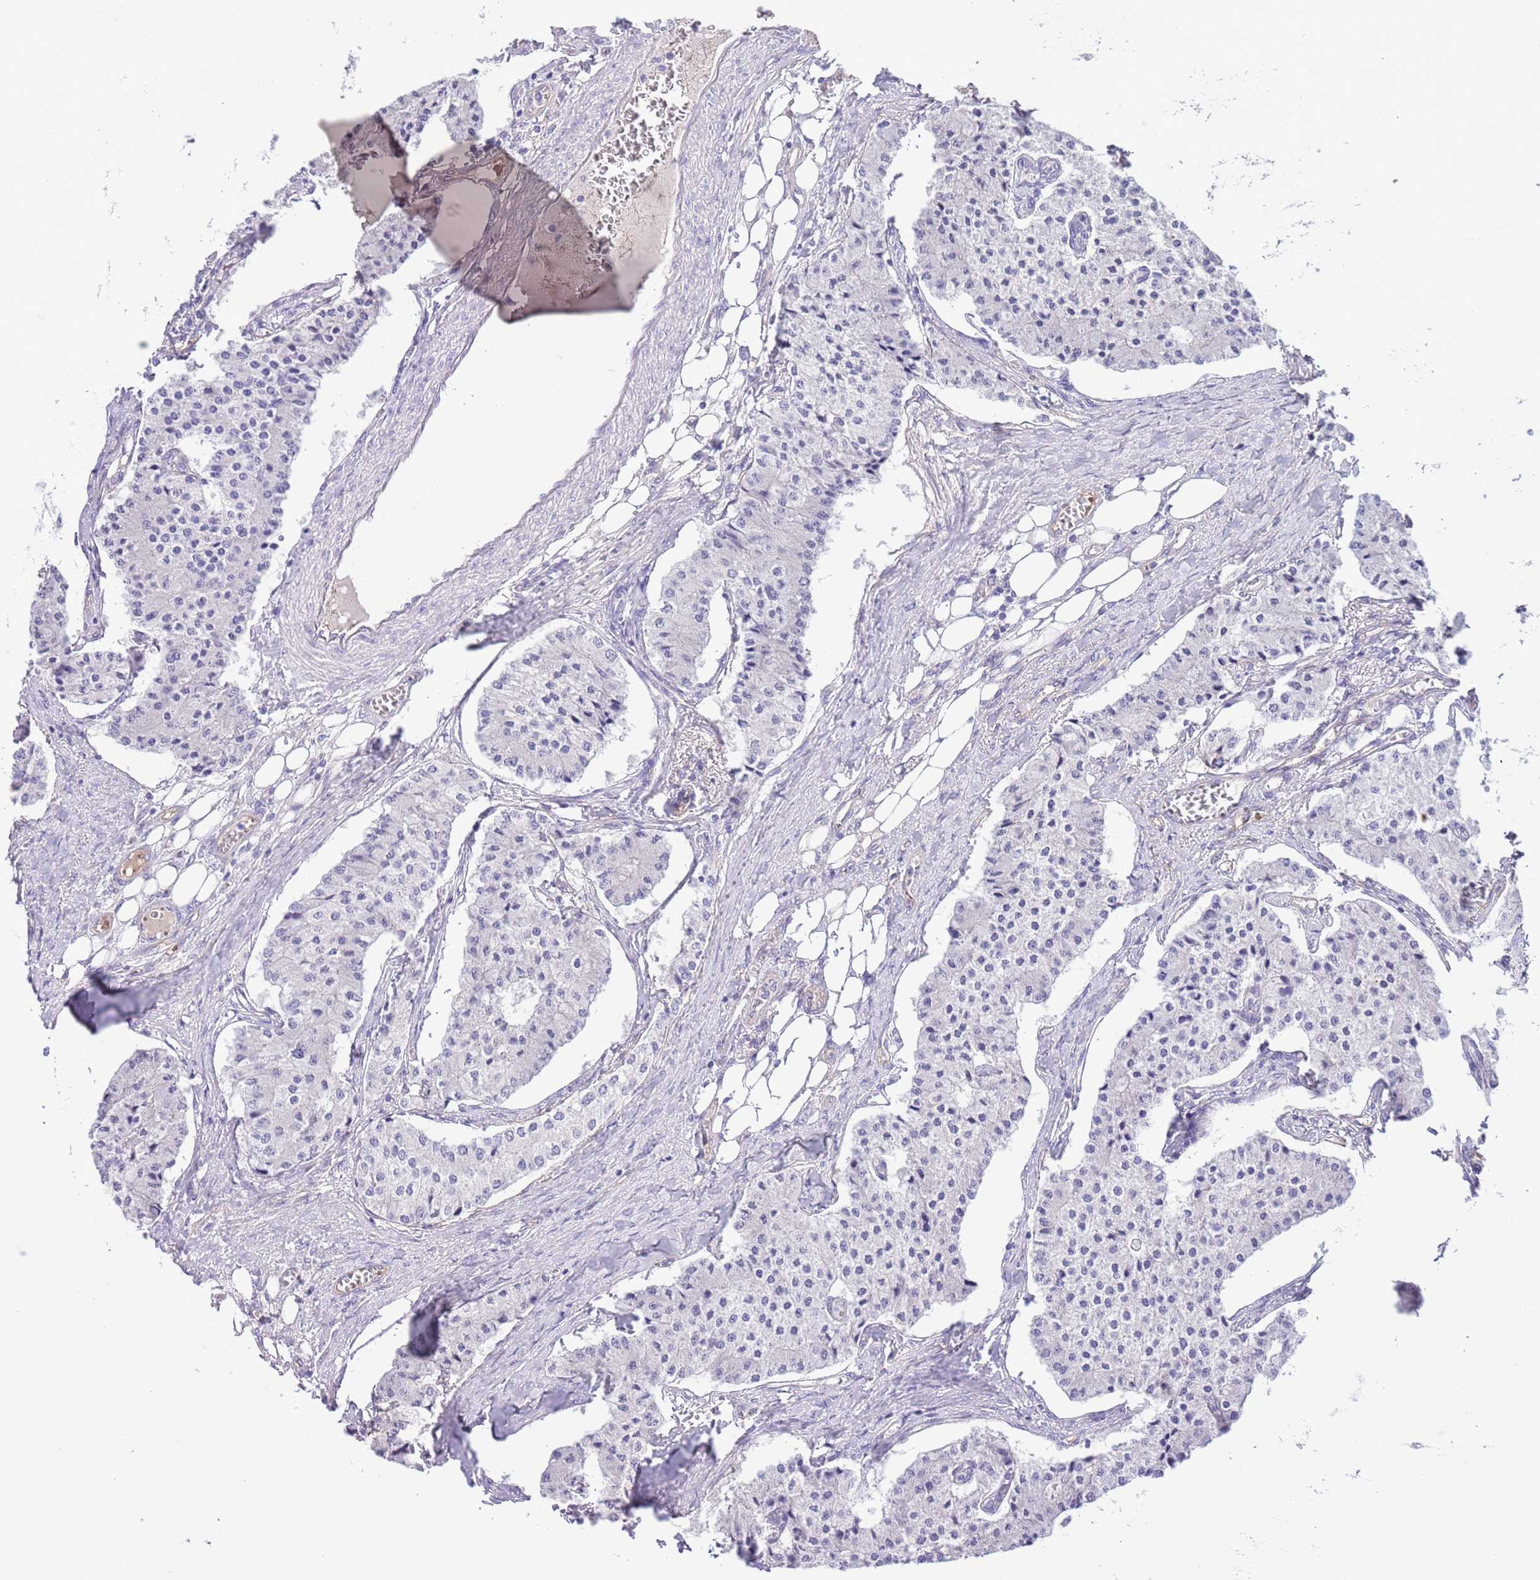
{"staining": {"intensity": "negative", "quantity": "none", "location": "none"}, "tissue": "carcinoid", "cell_type": "Tumor cells", "image_type": "cancer", "snomed": [{"axis": "morphology", "description": "Carcinoid, malignant, NOS"}, {"axis": "topography", "description": "Colon"}], "caption": "There is no significant positivity in tumor cells of malignant carcinoid.", "gene": "IGF1", "patient": {"sex": "female", "age": 52}}